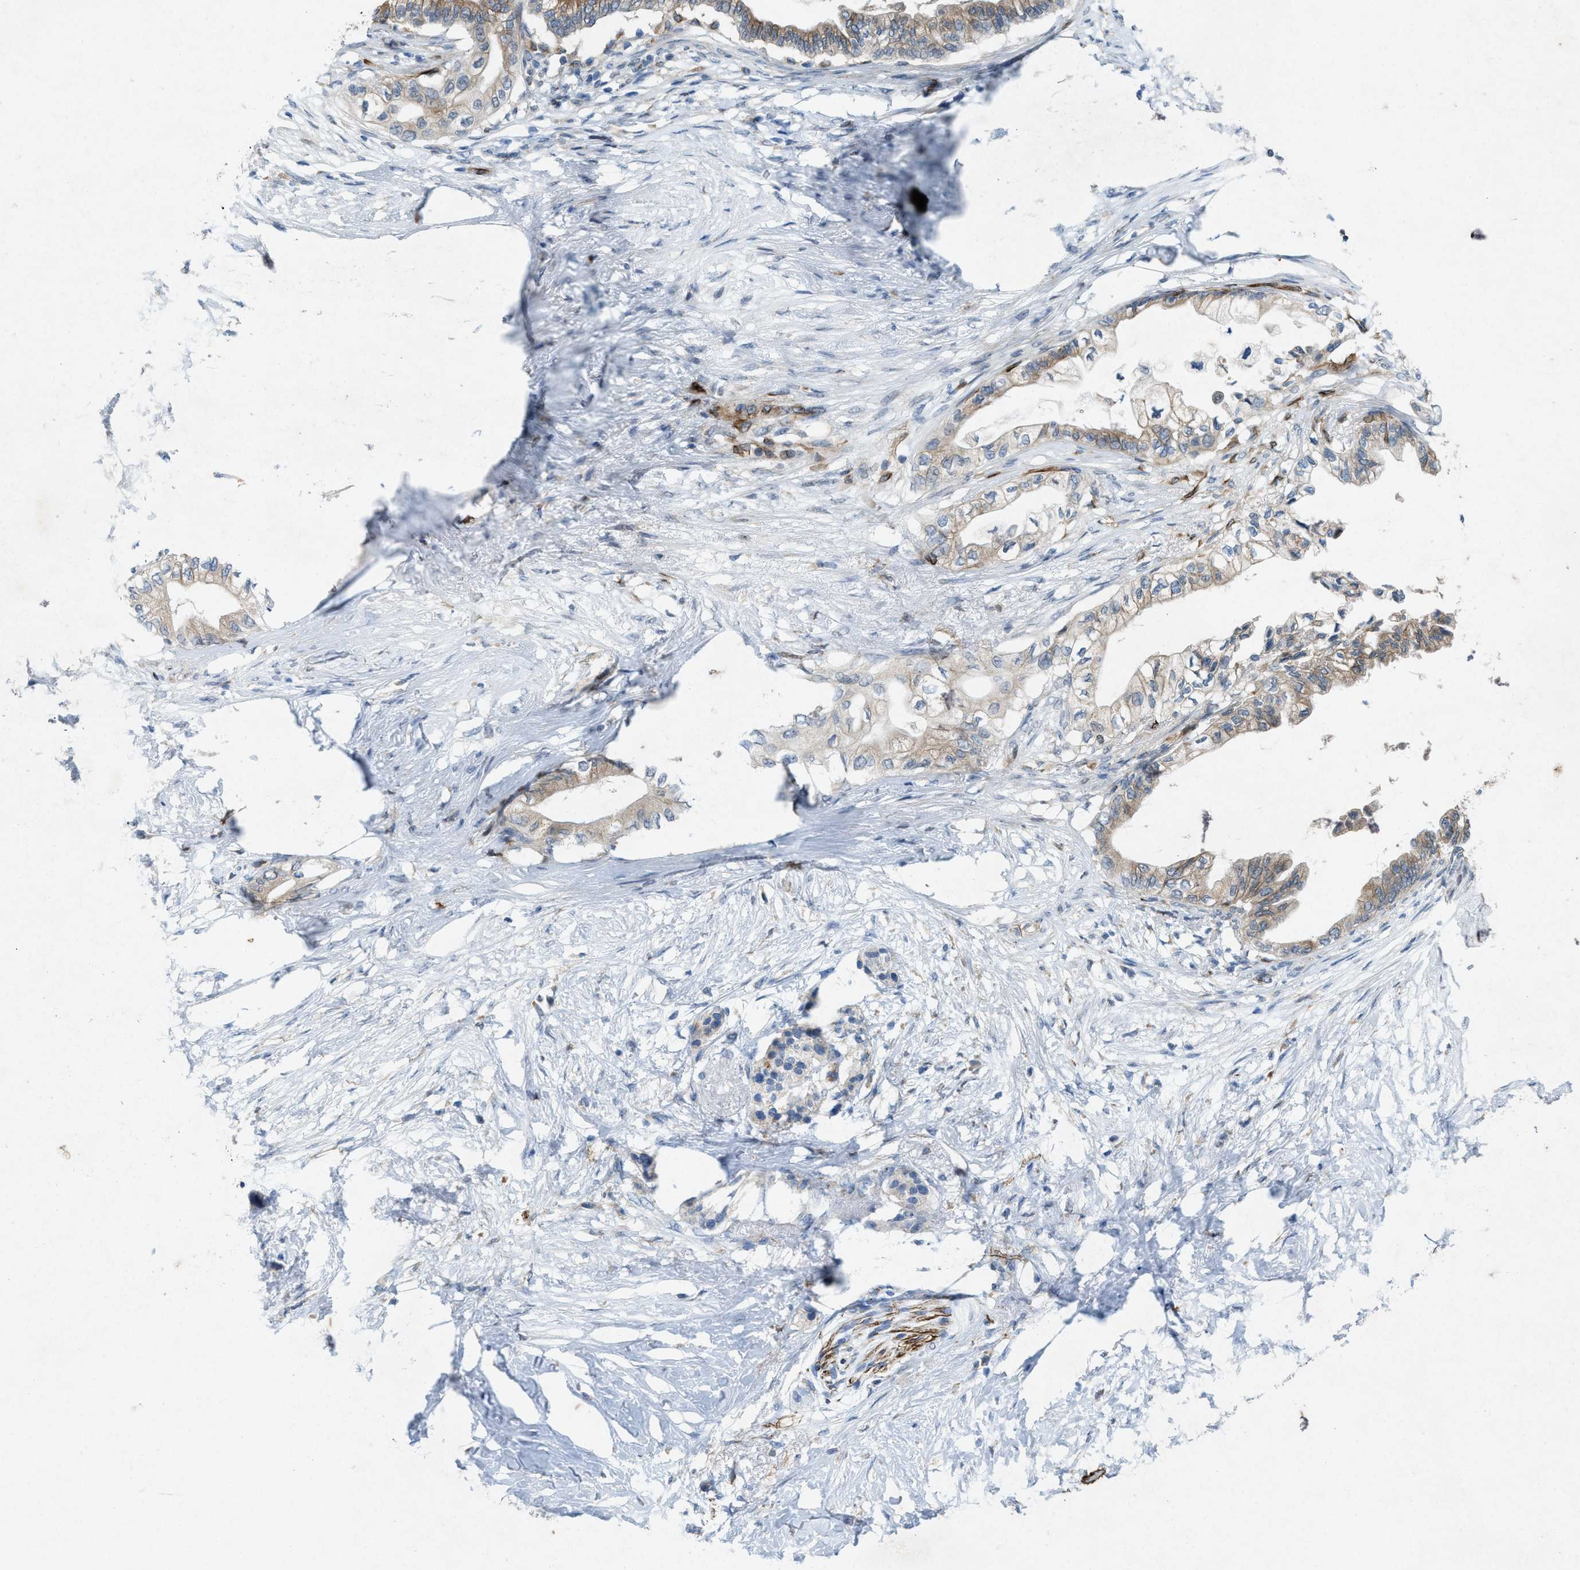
{"staining": {"intensity": "weak", "quantity": "25%-75%", "location": "cytoplasmic/membranous"}, "tissue": "pancreatic cancer", "cell_type": "Tumor cells", "image_type": "cancer", "snomed": [{"axis": "morphology", "description": "Normal tissue, NOS"}, {"axis": "morphology", "description": "Adenocarcinoma, NOS"}, {"axis": "topography", "description": "Pancreas"}, {"axis": "topography", "description": "Duodenum"}], "caption": "Immunohistochemical staining of pancreatic adenocarcinoma exhibits low levels of weak cytoplasmic/membranous positivity in about 25%-75% of tumor cells.", "gene": "URGCP", "patient": {"sex": "female", "age": 60}}